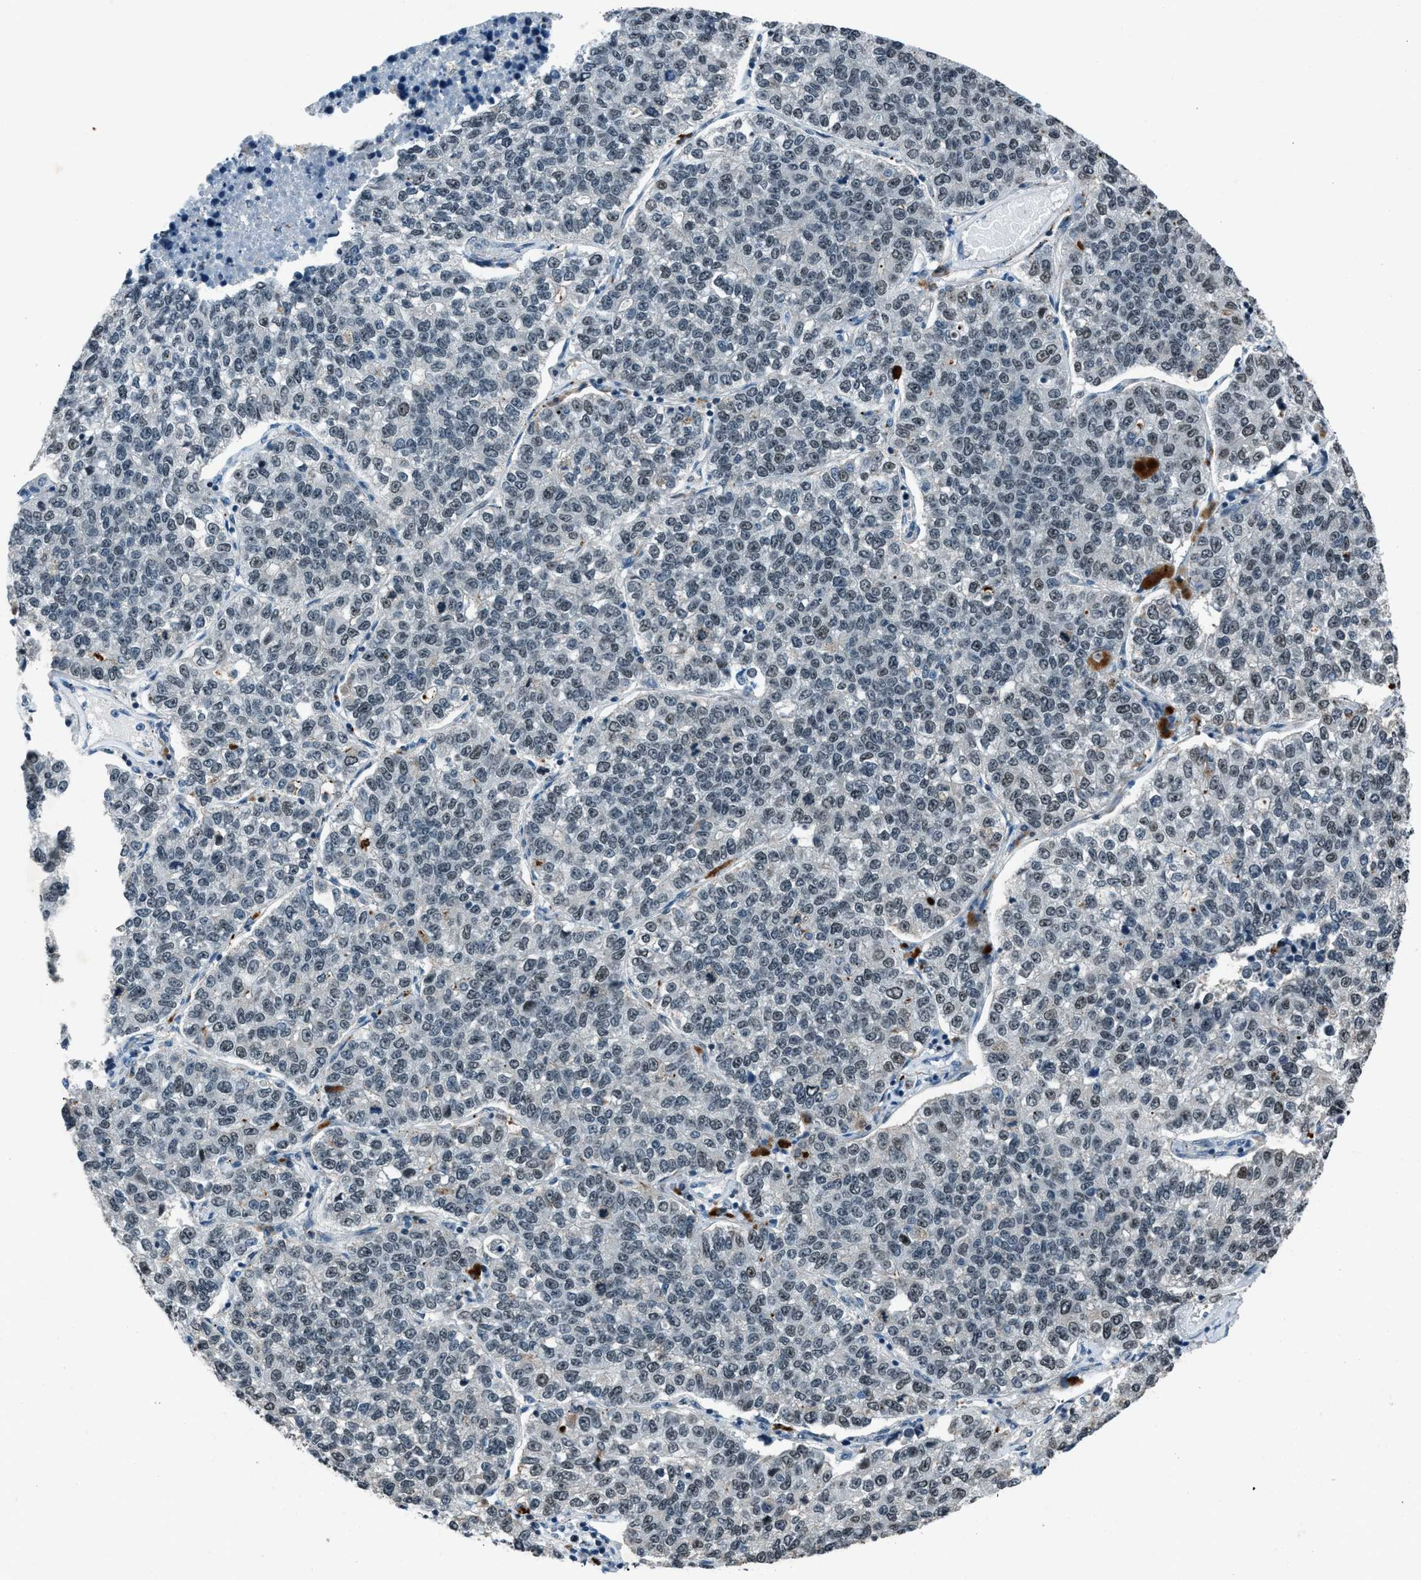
{"staining": {"intensity": "negative", "quantity": "none", "location": "none"}, "tissue": "lung cancer", "cell_type": "Tumor cells", "image_type": "cancer", "snomed": [{"axis": "morphology", "description": "Adenocarcinoma, NOS"}, {"axis": "topography", "description": "Lung"}], "caption": "A photomicrograph of human lung cancer is negative for staining in tumor cells. (Brightfield microscopy of DAB (3,3'-diaminobenzidine) immunohistochemistry (IHC) at high magnification).", "gene": "ADCY1", "patient": {"sex": "male", "age": 49}}